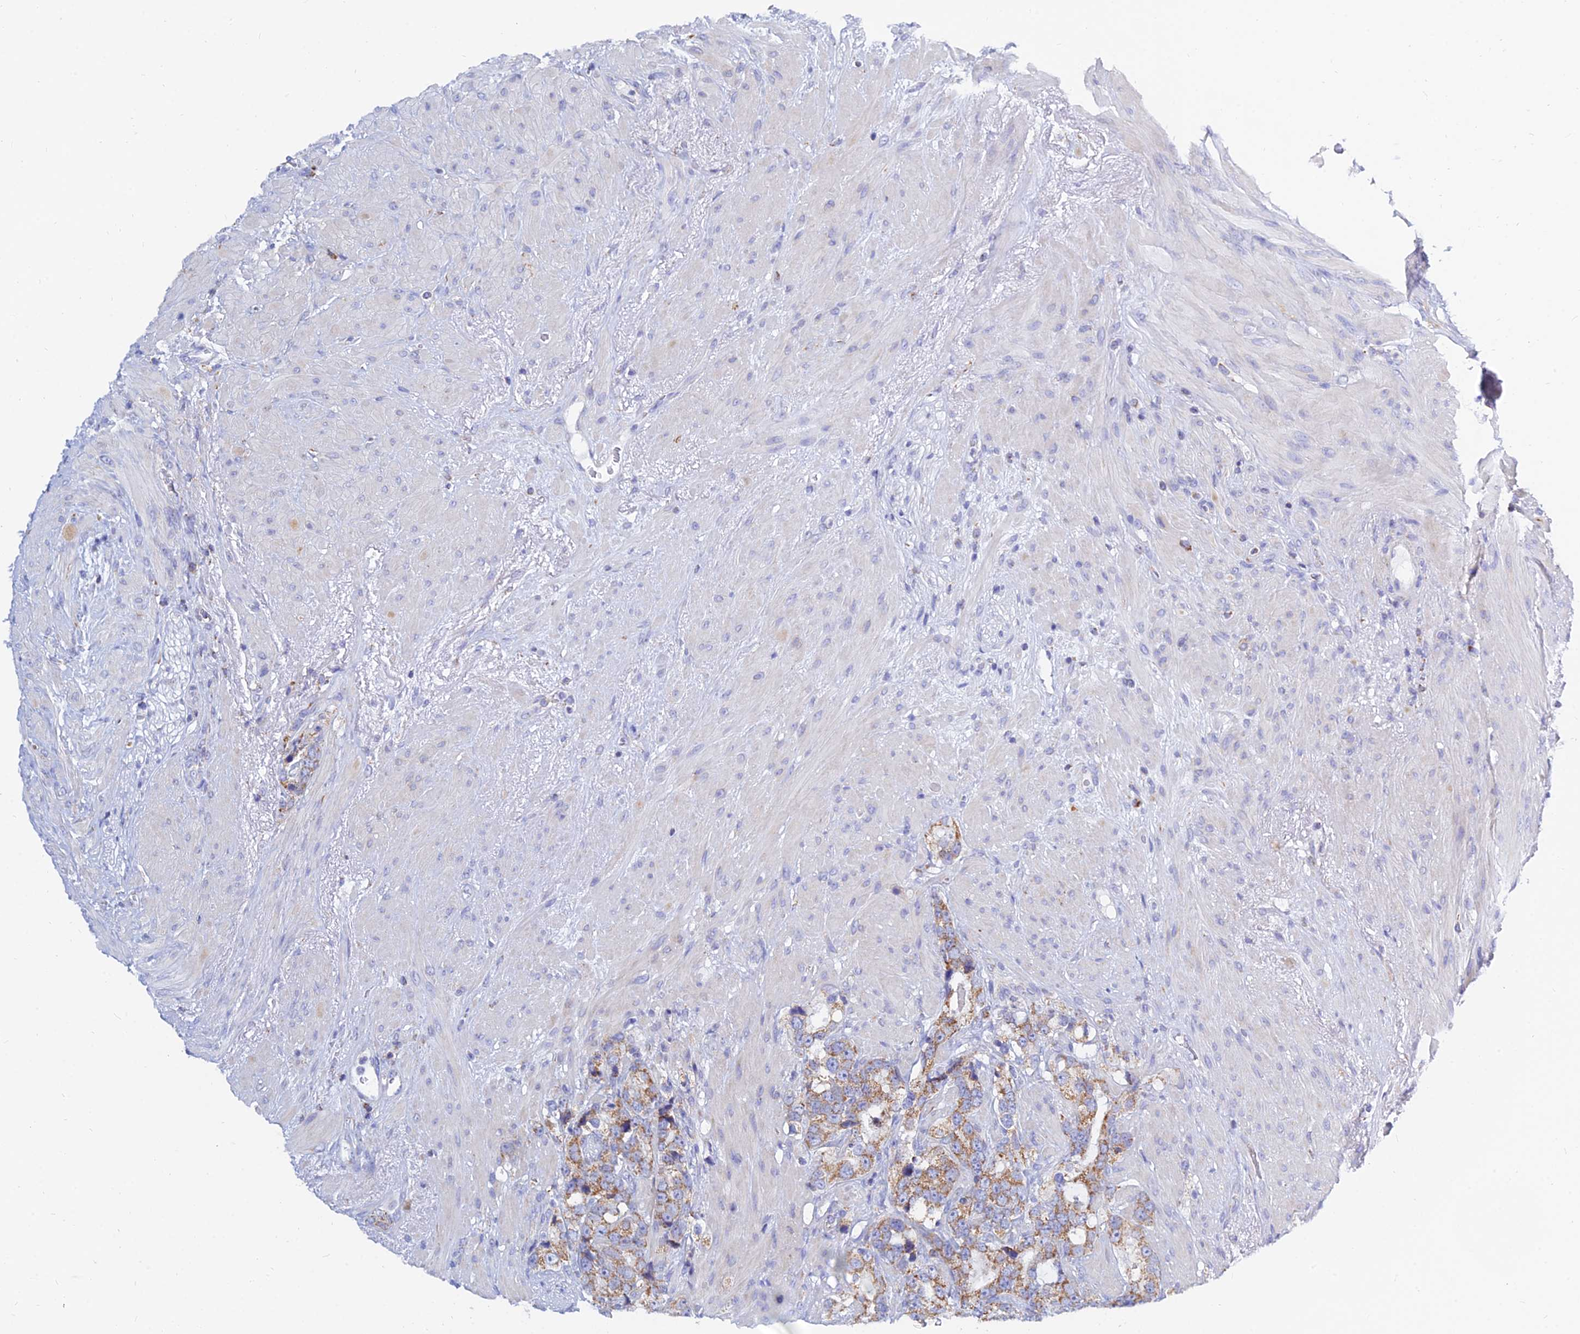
{"staining": {"intensity": "moderate", "quantity": ">75%", "location": "cytoplasmic/membranous"}, "tissue": "prostate cancer", "cell_type": "Tumor cells", "image_type": "cancer", "snomed": [{"axis": "morphology", "description": "Adenocarcinoma, High grade"}, {"axis": "topography", "description": "Prostate"}], "caption": "Immunohistochemistry (IHC) micrograph of prostate cancer (high-grade adenocarcinoma) stained for a protein (brown), which displays medium levels of moderate cytoplasmic/membranous positivity in approximately >75% of tumor cells.", "gene": "MGST1", "patient": {"sex": "male", "age": 74}}